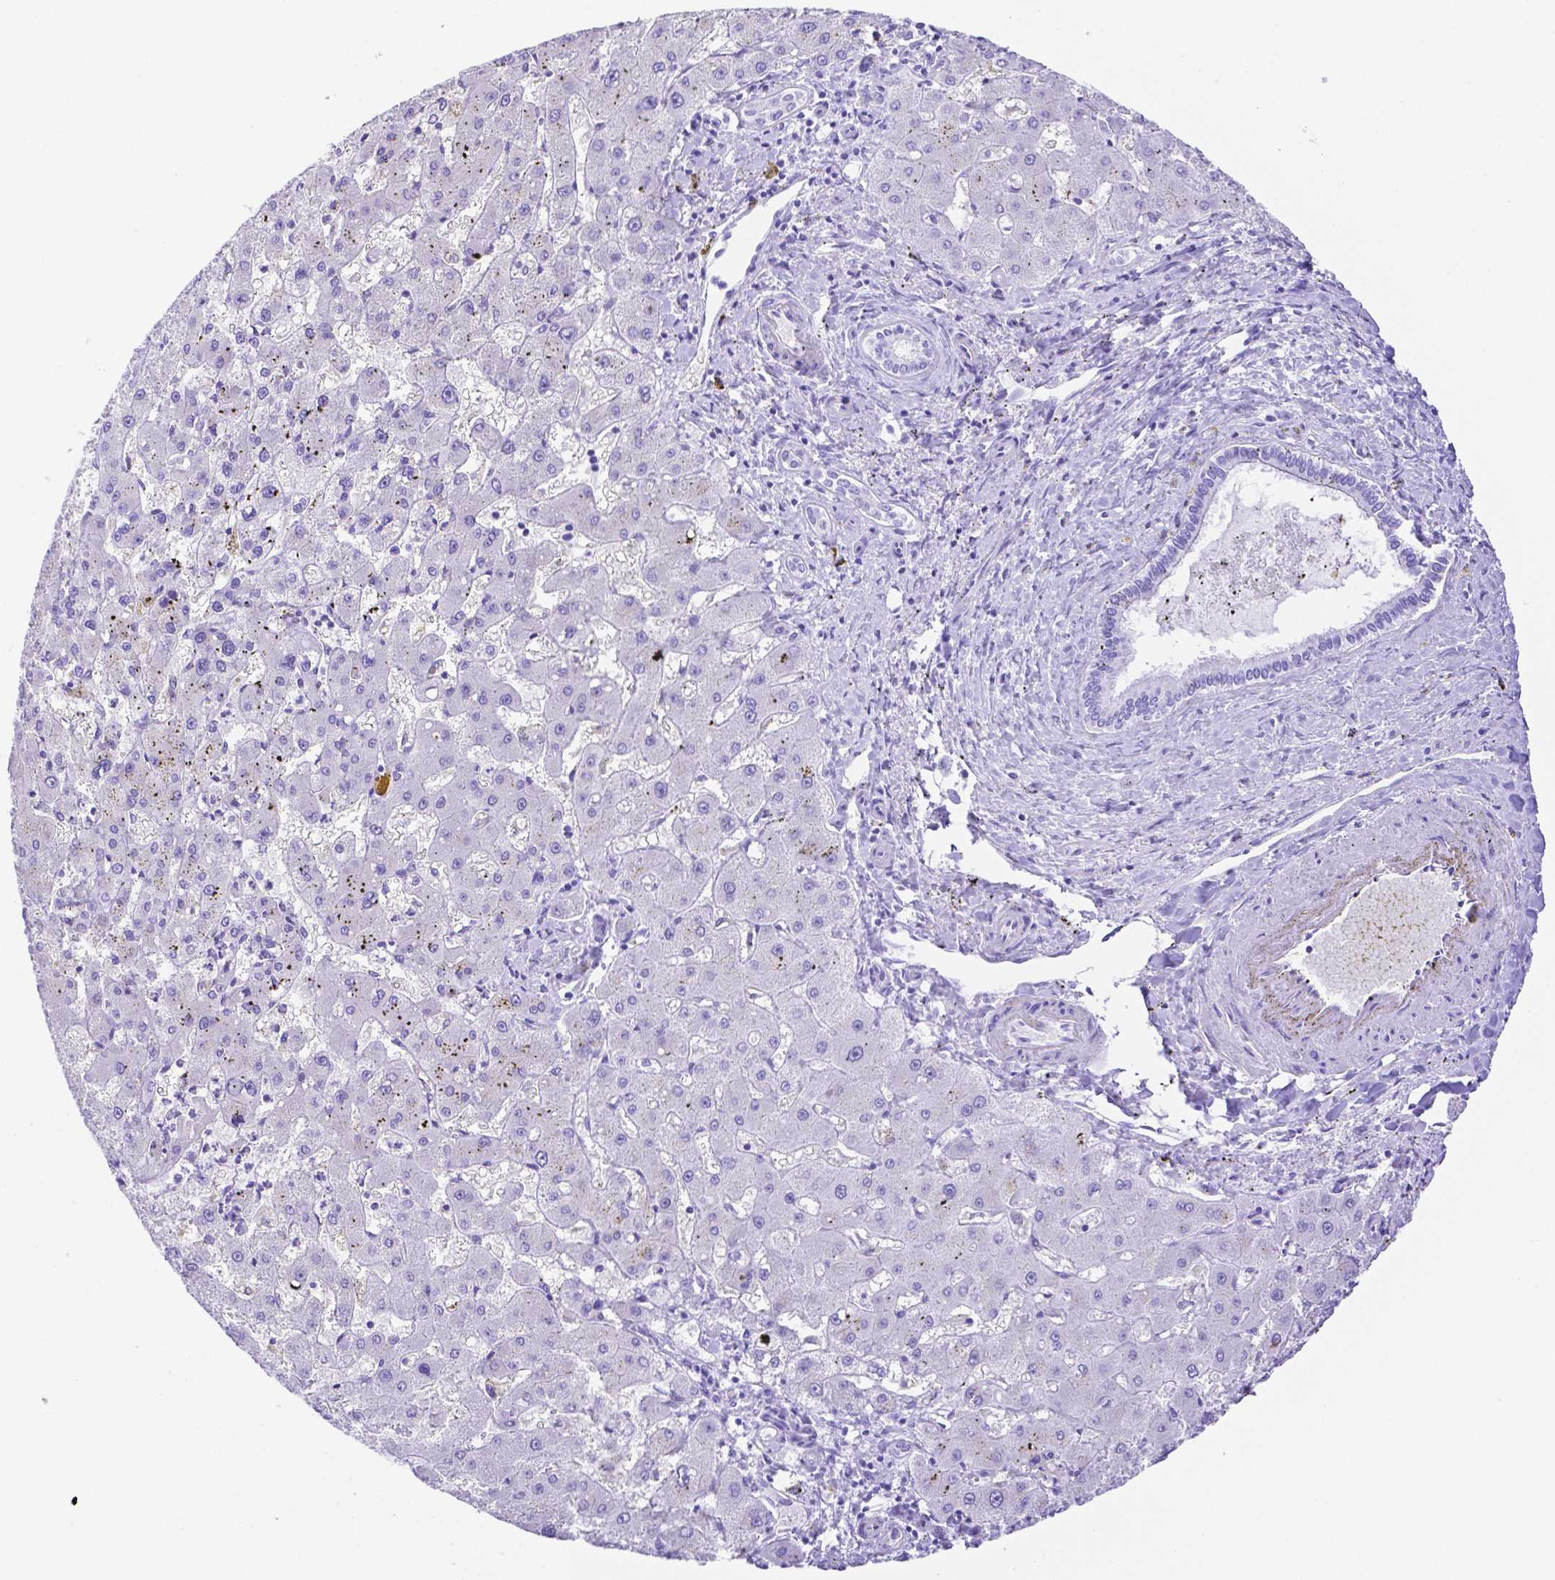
{"staining": {"intensity": "negative", "quantity": "none", "location": "none"}, "tissue": "liver cancer", "cell_type": "Tumor cells", "image_type": "cancer", "snomed": [{"axis": "morphology", "description": "Carcinoma, Hepatocellular, NOS"}, {"axis": "topography", "description": "Liver"}], "caption": "An image of liver cancer (hepatocellular carcinoma) stained for a protein exhibits no brown staining in tumor cells.", "gene": "SMR3A", "patient": {"sex": "male", "age": 67}}